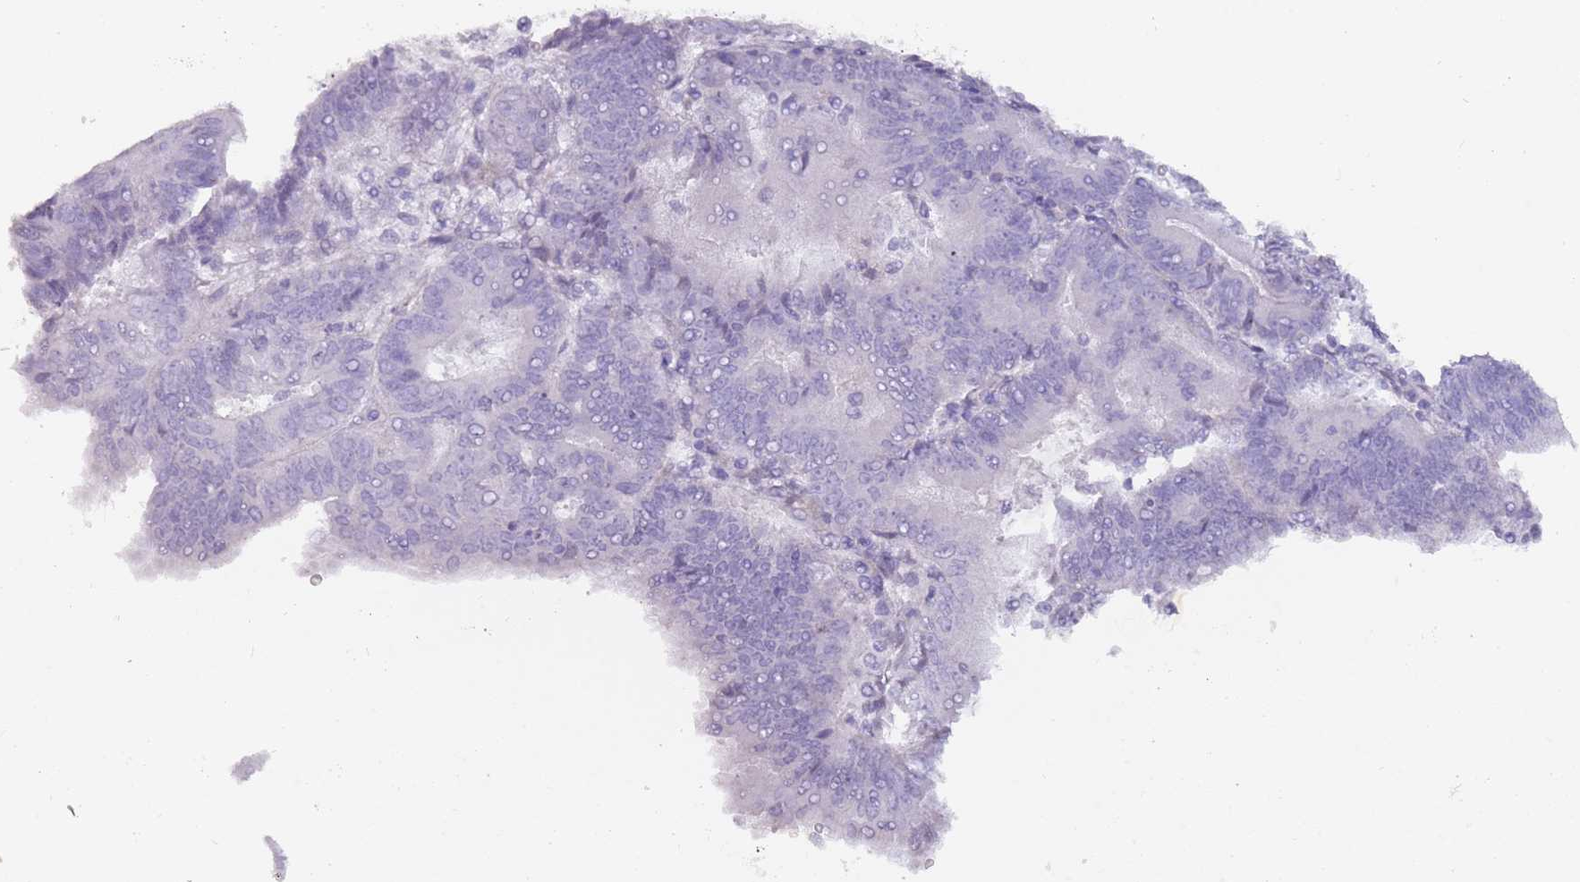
{"staining": {"intensity": "negative", "quantity": "none", "location": "none"}, "tissue": "endometrial cancer", "cell_type": "Tumor cells", "image_type": "cancer", "snomed": [{"axis": "morphology", "description": "Adenocarcinoma, NOS"}, {"axis": "topography", "description": "Endometrium"}], "caption": "IHC photomicrograph of endometrial cancer (adenocarcinoma) stained for a protein (brown), which shows no expression in tumor cells.", "gene": "DDX4", "patient": {"sex": "female", "age": 70}}